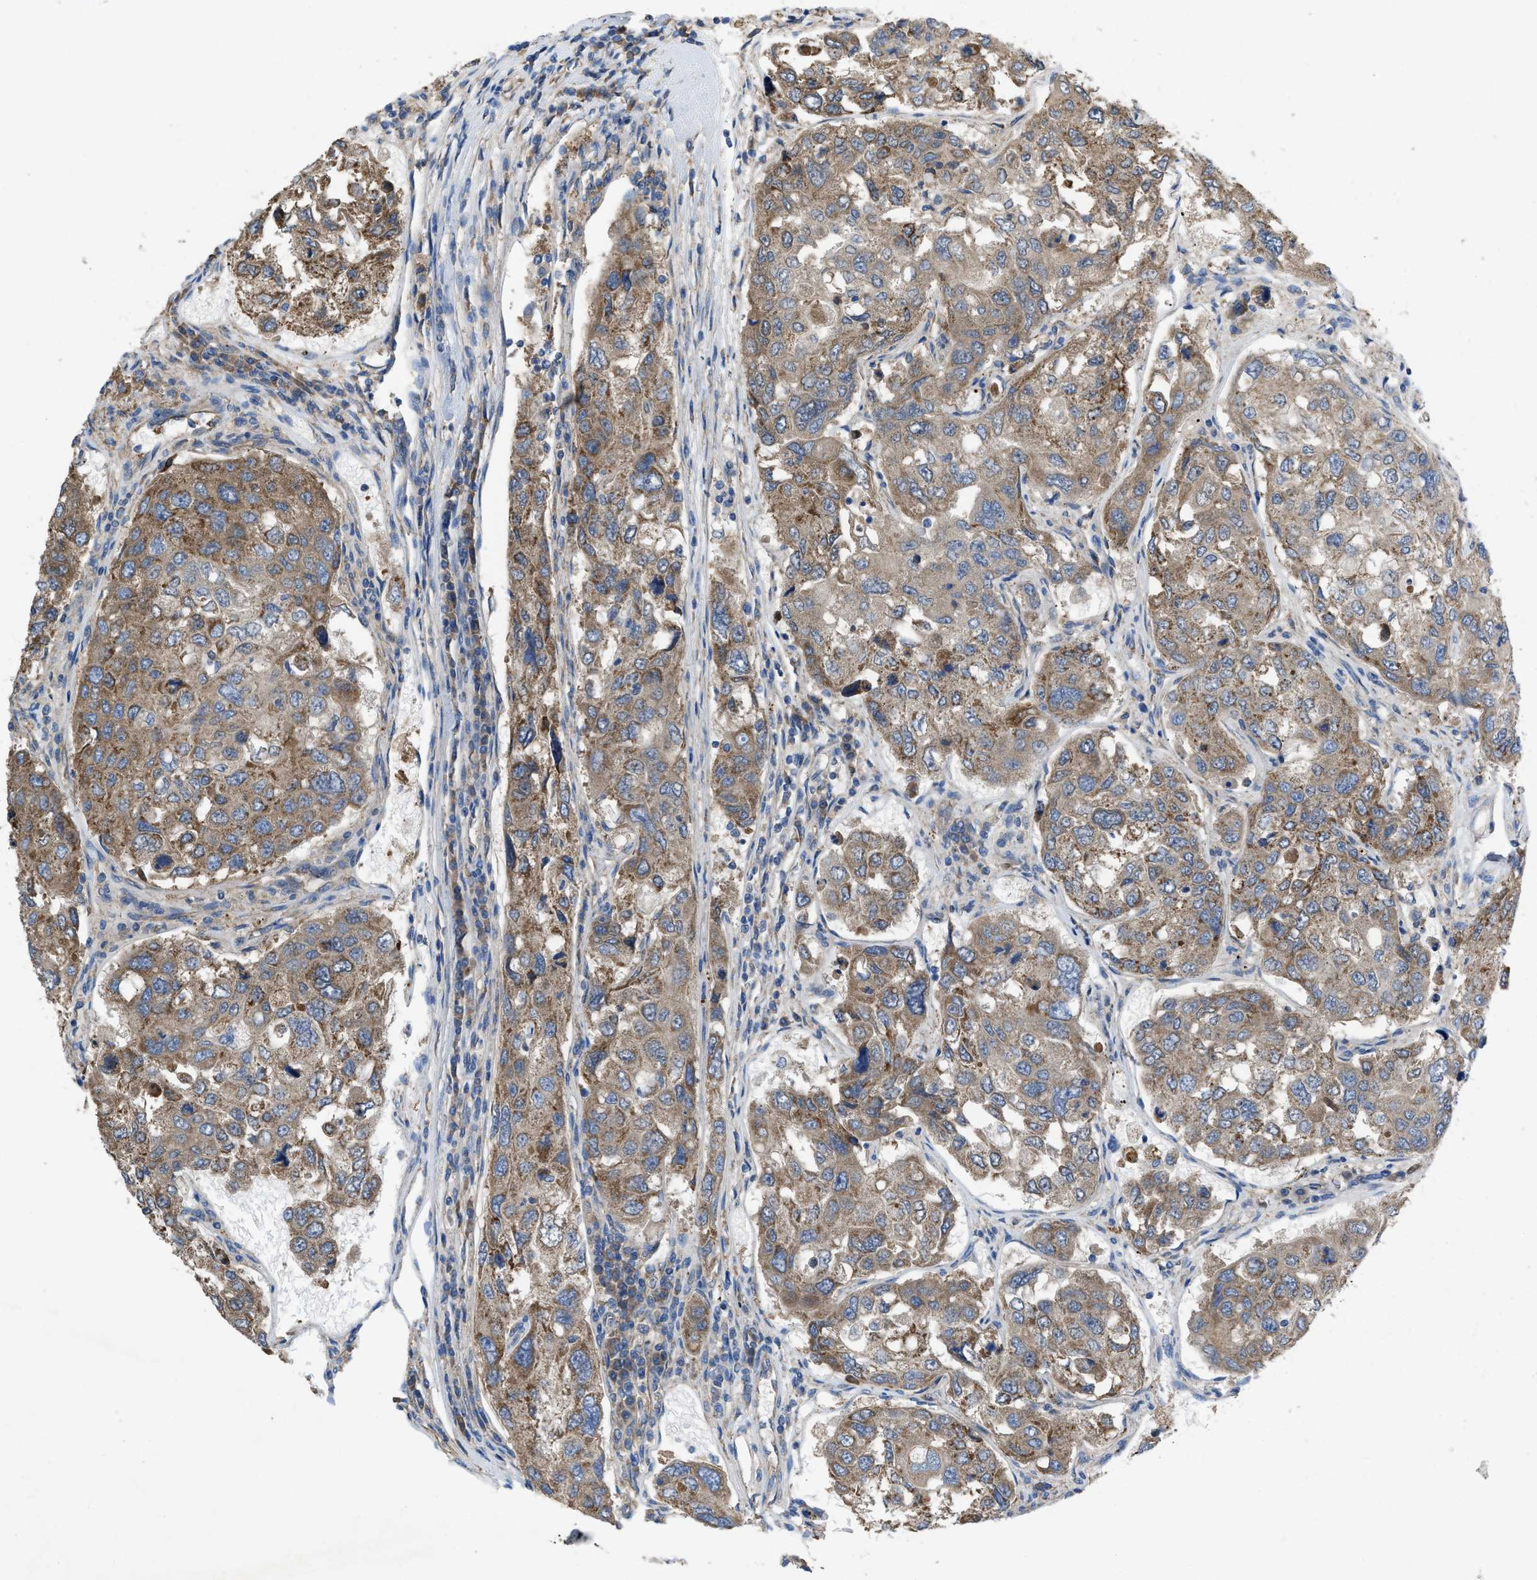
{"staining": {"intensity": "moderate", "quantity": ">75%", "location": "cytoplasmic/membranous"}, "tissue": "urothelial cancer", "cell_type": "Tumor cells", "image_type": "cancer", "snomed": [{"axis": "morphology", "description": "Urothelial carcinoma, High grade"}, {"axis": "topography", "description": "Lymph node"}, {"axis": "topography", "description": "Urinary bladder"}], "caption": "DAB immunohistochemical staining of human urothelial cancer demonstrates moderate cytoplasmic/membranous protein positivity in about >75% of tumor cells. The staining was performed using DAB, with brown indicating positive protein expression. Nuclei are stained blue with hematoxylin.", "gene": "DOLPP1", "patient": {"sex": "male", "age": 51}}